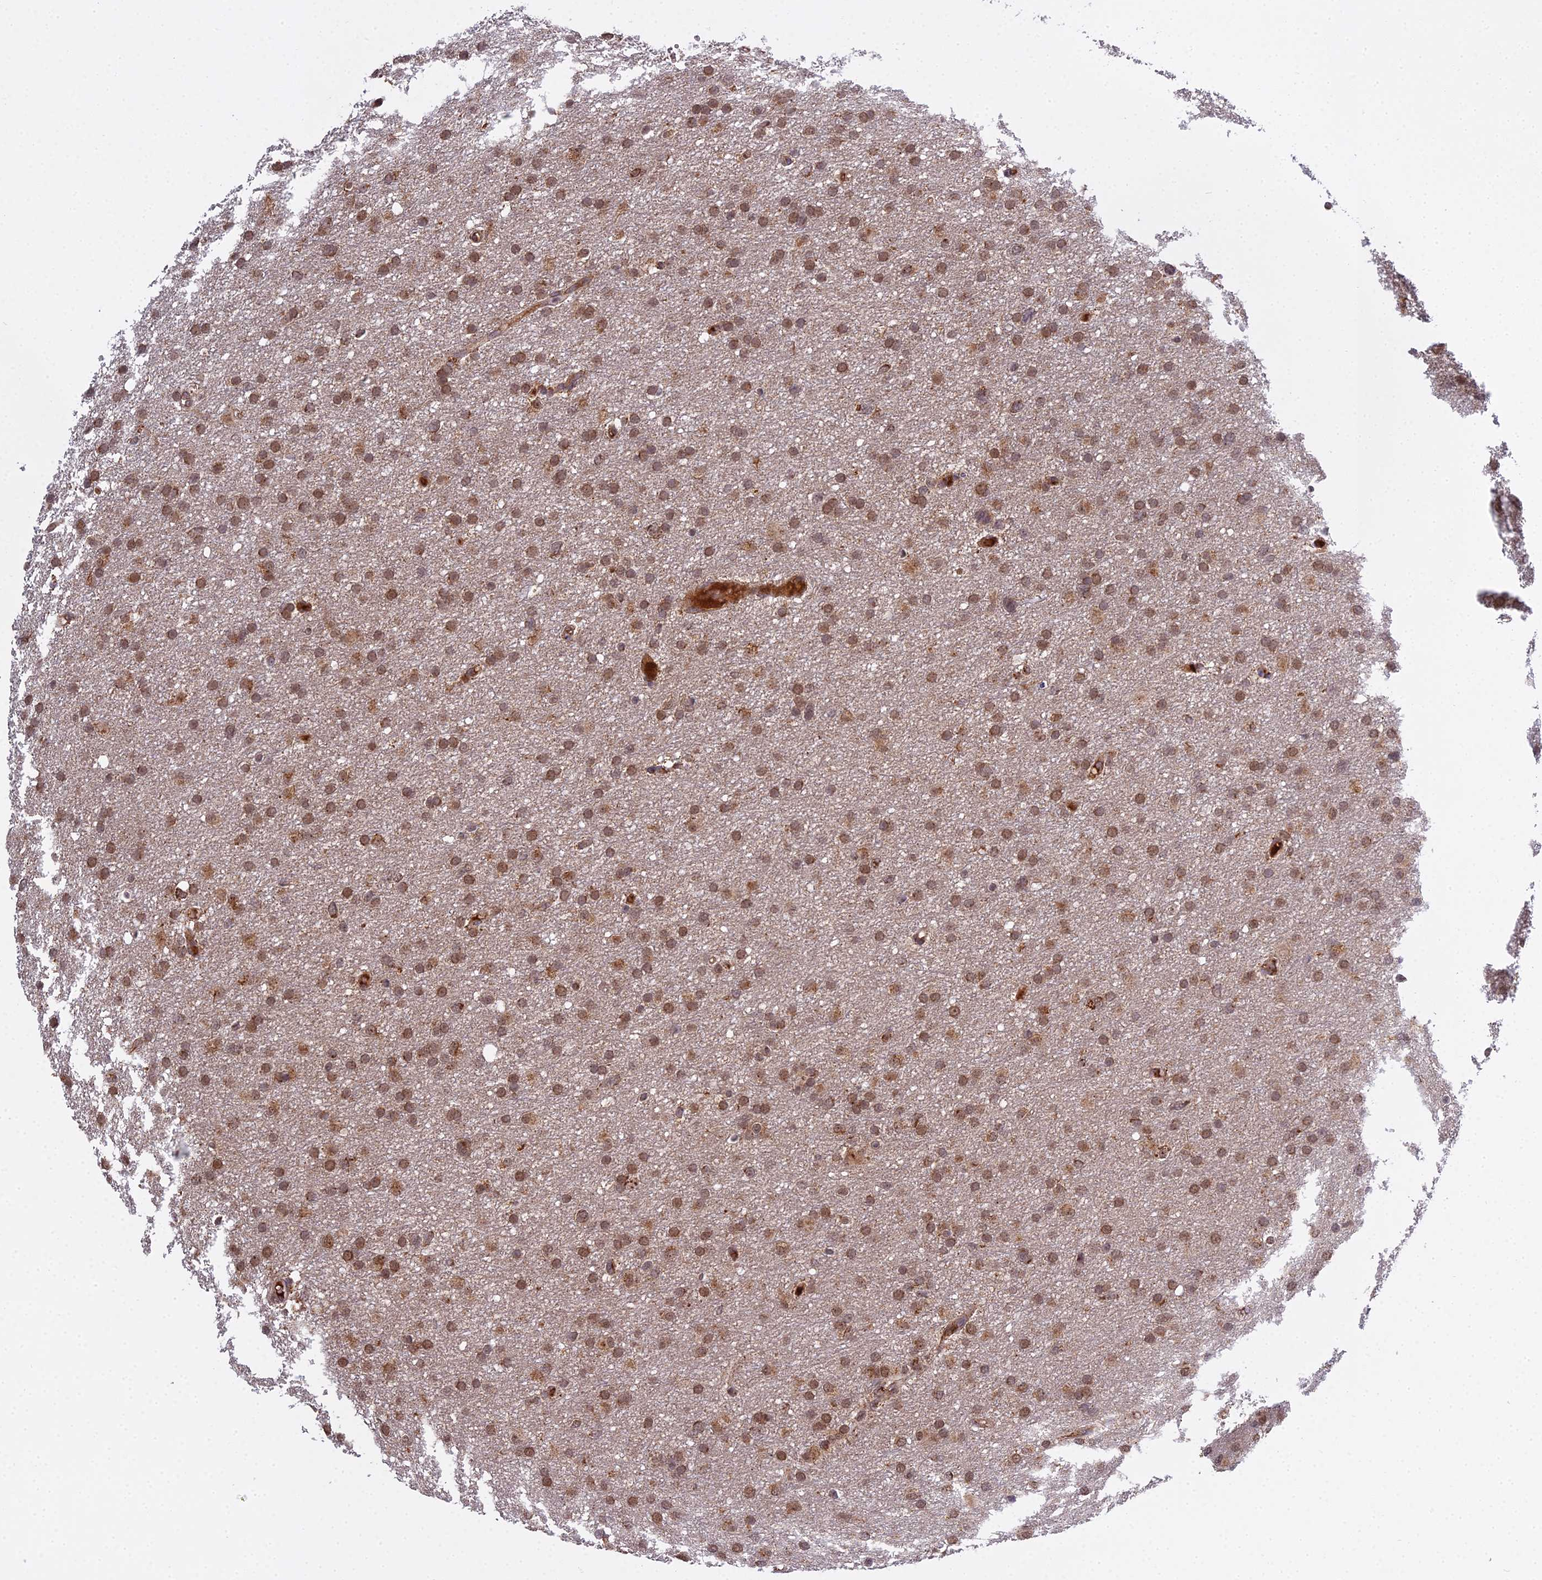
{"staining": {"intensity": "moderate", "quantity": ">75%", "location": "nuclear"}, "tissue": "glioma", "cell_type": "Tumor cells", "image_type": "cancer", "snomed": [{"axis": "morphology", "description": "Glioma, malignant, High grade"}, {"axis": "topography", "description": "Cerebral cortex"}], "caption": "A medium amount of moderate nuclear positivity is seen in approximately >75% of tumor cells in high-grade glioma (malignant) tissue.", "gene": "MEOX1", "patient": {"sex": "female", "age": 36}}